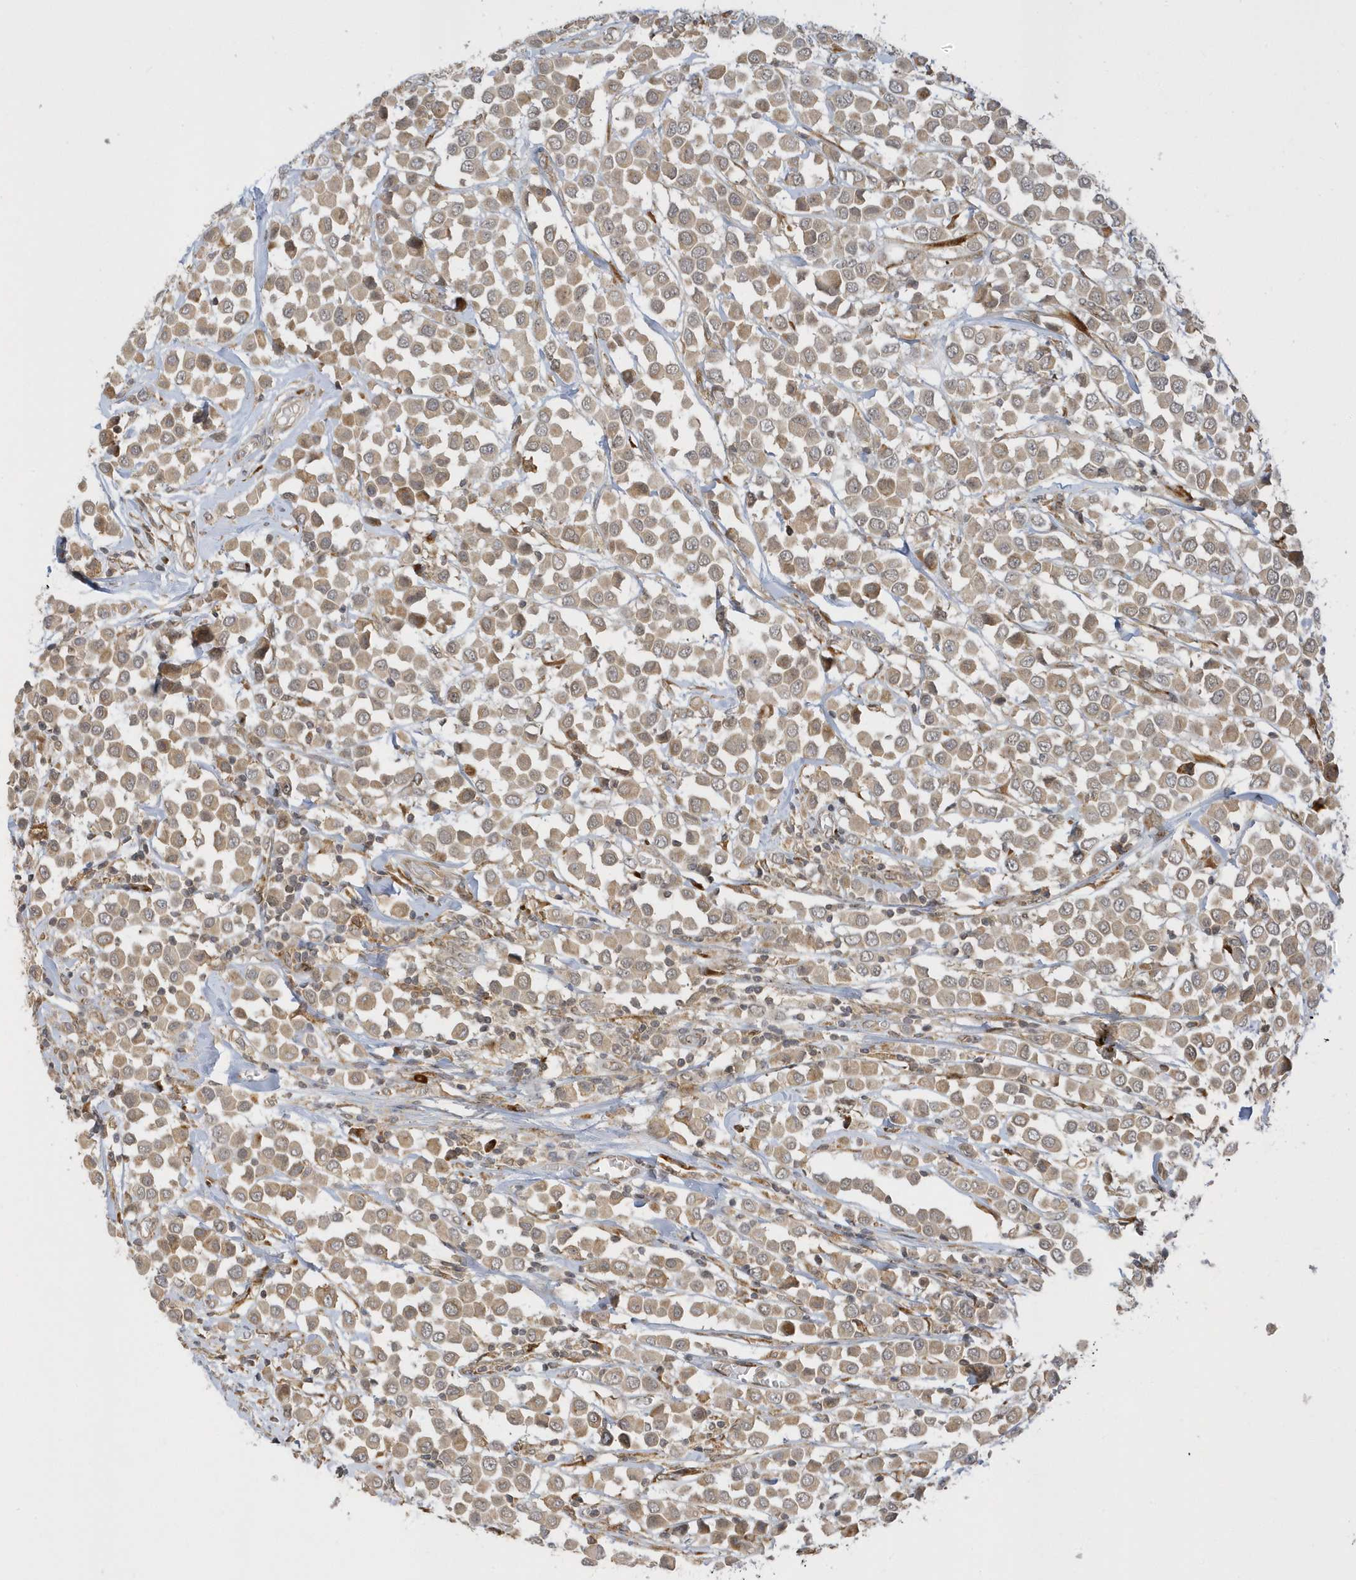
{"staining": {"intensity": "moderate", "quantity": ">75%", "location": "cytoplasmic/membranous"}, "tissue": "breast cancer", "cell_type": "Tumor cells", "image_type": "cancer", "snomed": [{"axis": "morphology", "description": "Duct carcinoma"}, {"axis": "topography", "description": "Breast"}], "caption": "This photomicrograph demonstrates IHC staining of human breast invasive ductal carcinoma, with medium moderate cytoplasmic/membranous expression in approximately >75% of tumor cells.", "gene": "METTL21A", "patient": {"sex": "female", "age": 61}}